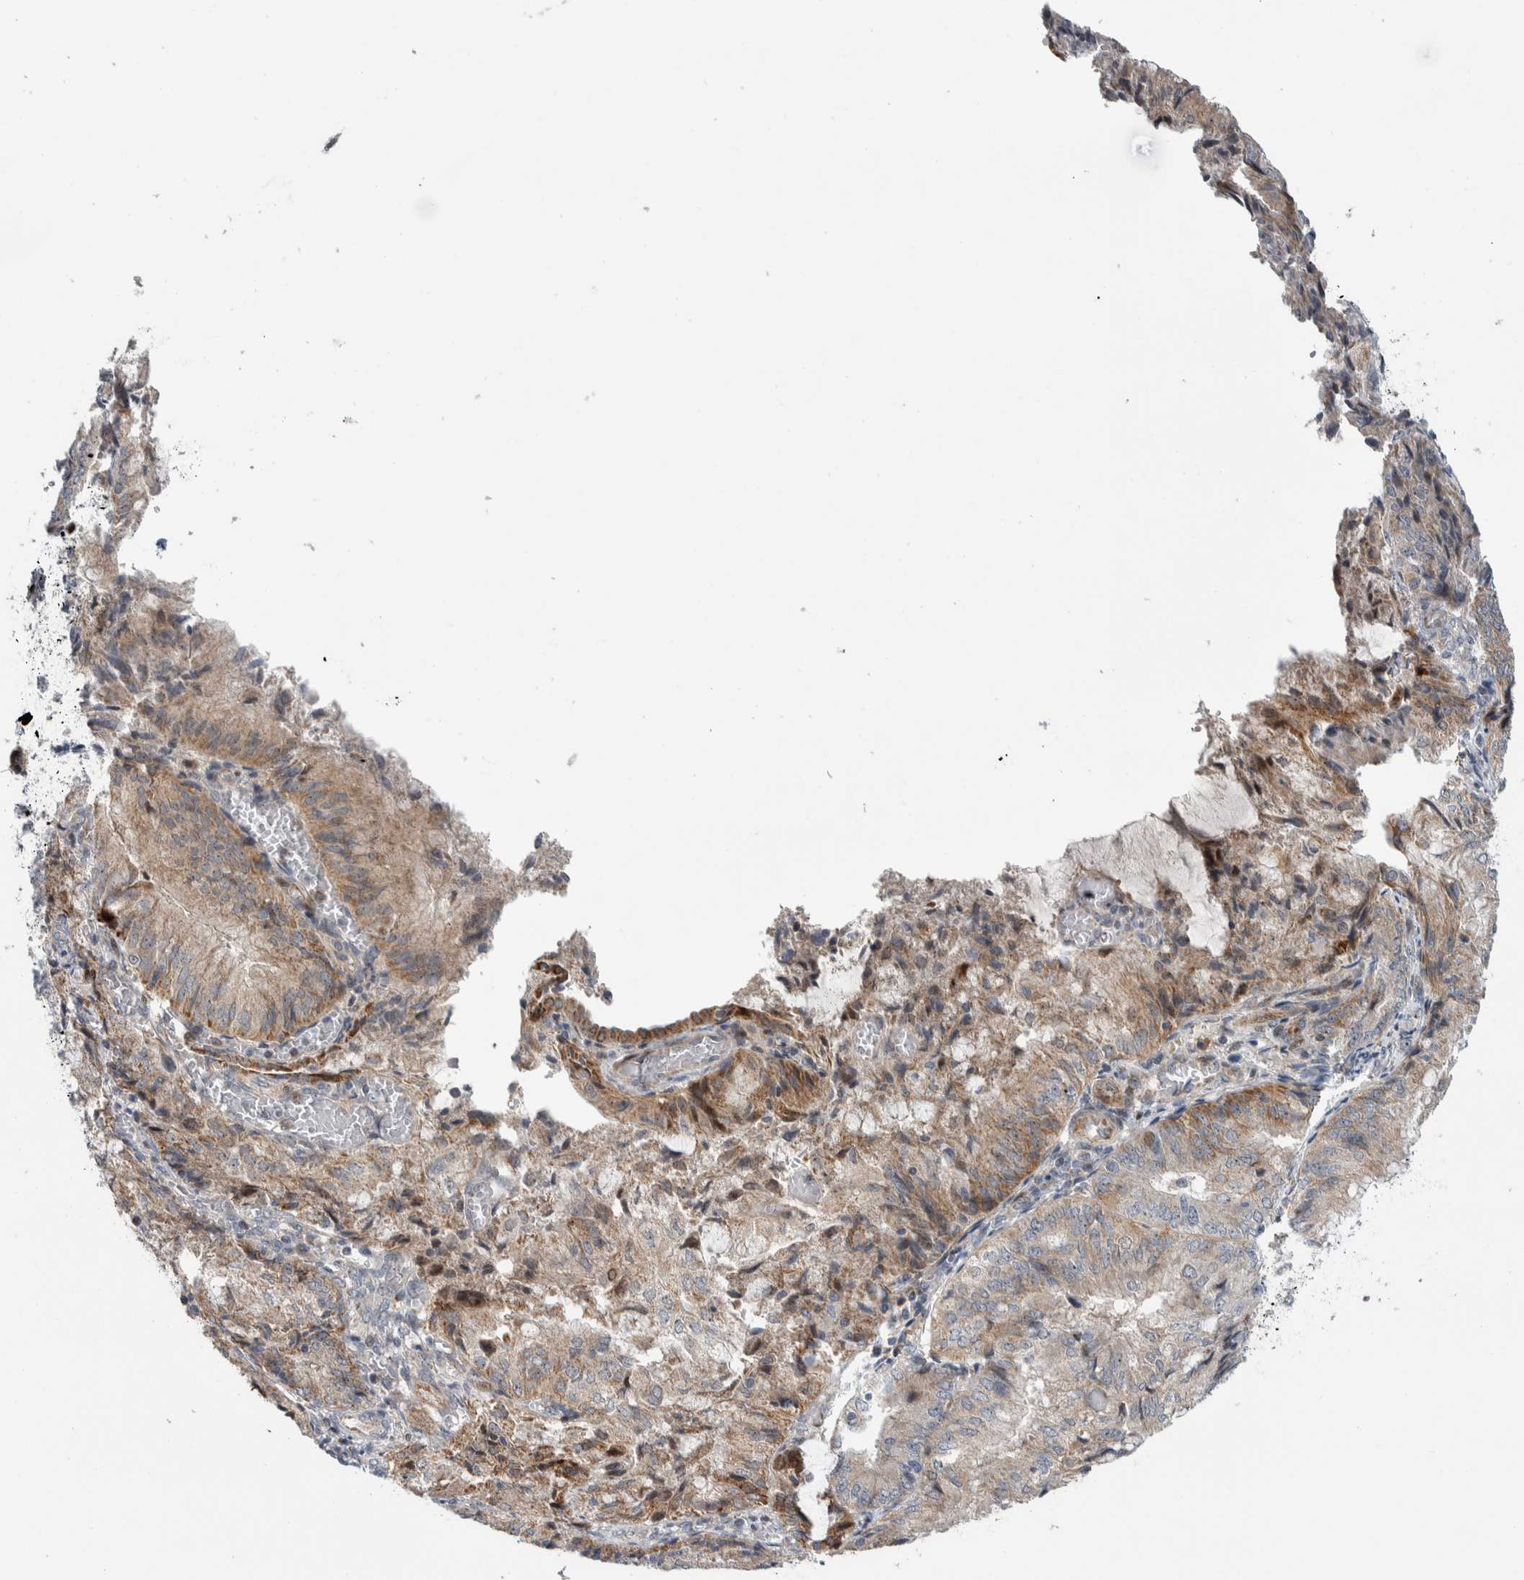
{"staining": {"intensity": "moderate", "quantity": "25%-75%", "location": "cytoplasmic/membranous"}, "tissue": "endometrial cancer", "cell_type": "Tumor cells", "image_type": "cancer", "snomed": [{"axis": "morphology", "description": "Adenocarcinoma, NOS"}, {"axis": "topography", "description": "Endometrium"}], "caption": "There is medium levels of moderate cytoplasmic/membranous positivity in tumor cells of endometrial cancer (adenocarcinoma), as demonstrated by immunohistochemical staining (brown color).", "gene": "PRRG4", "patient": {"sex": "female", "age": 81}}